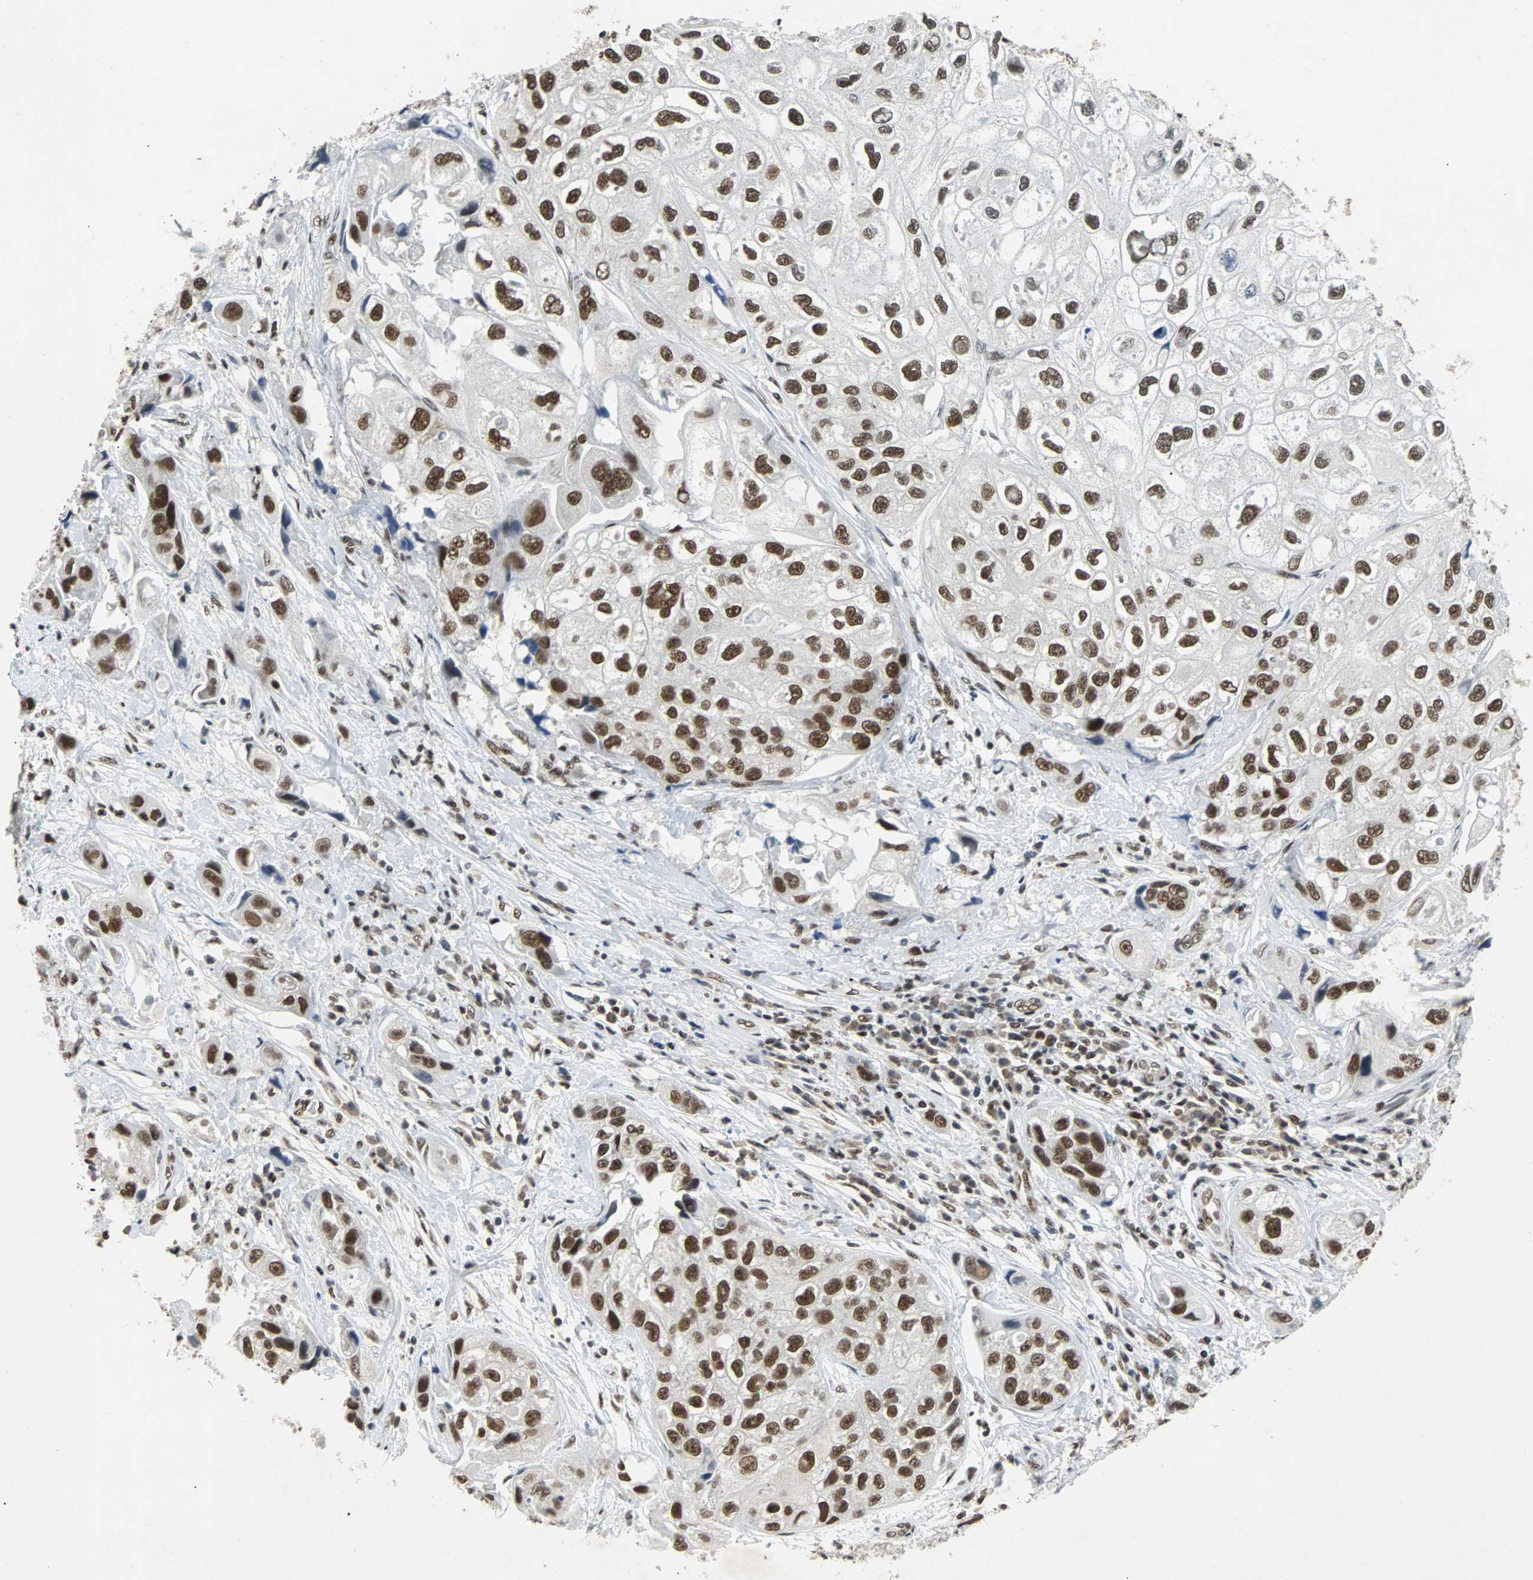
{"staining": {"intensity": "strong", "quantity": ">75%", "location": "nuclear"}, "tissue": "urothelial cancer", "cell_type": "Tumor cells", "image_type": "cancer", "snomed": [{"axis": "morphology", "description": "Urothelial carcinoma, High grade"}, {"axis": "topography", "description": "Urinary bladder"}], "caption": "High-power microscopy captured an IHC histopathology image of urothelial cancer, revealing strong nuclear positivity in approximately >75% of tumor cells. (Brightfield microscopy of DAB IHC at high magnification).", "gene": "GATAD2A", "patient": {"sex": "female", "age": 64}}